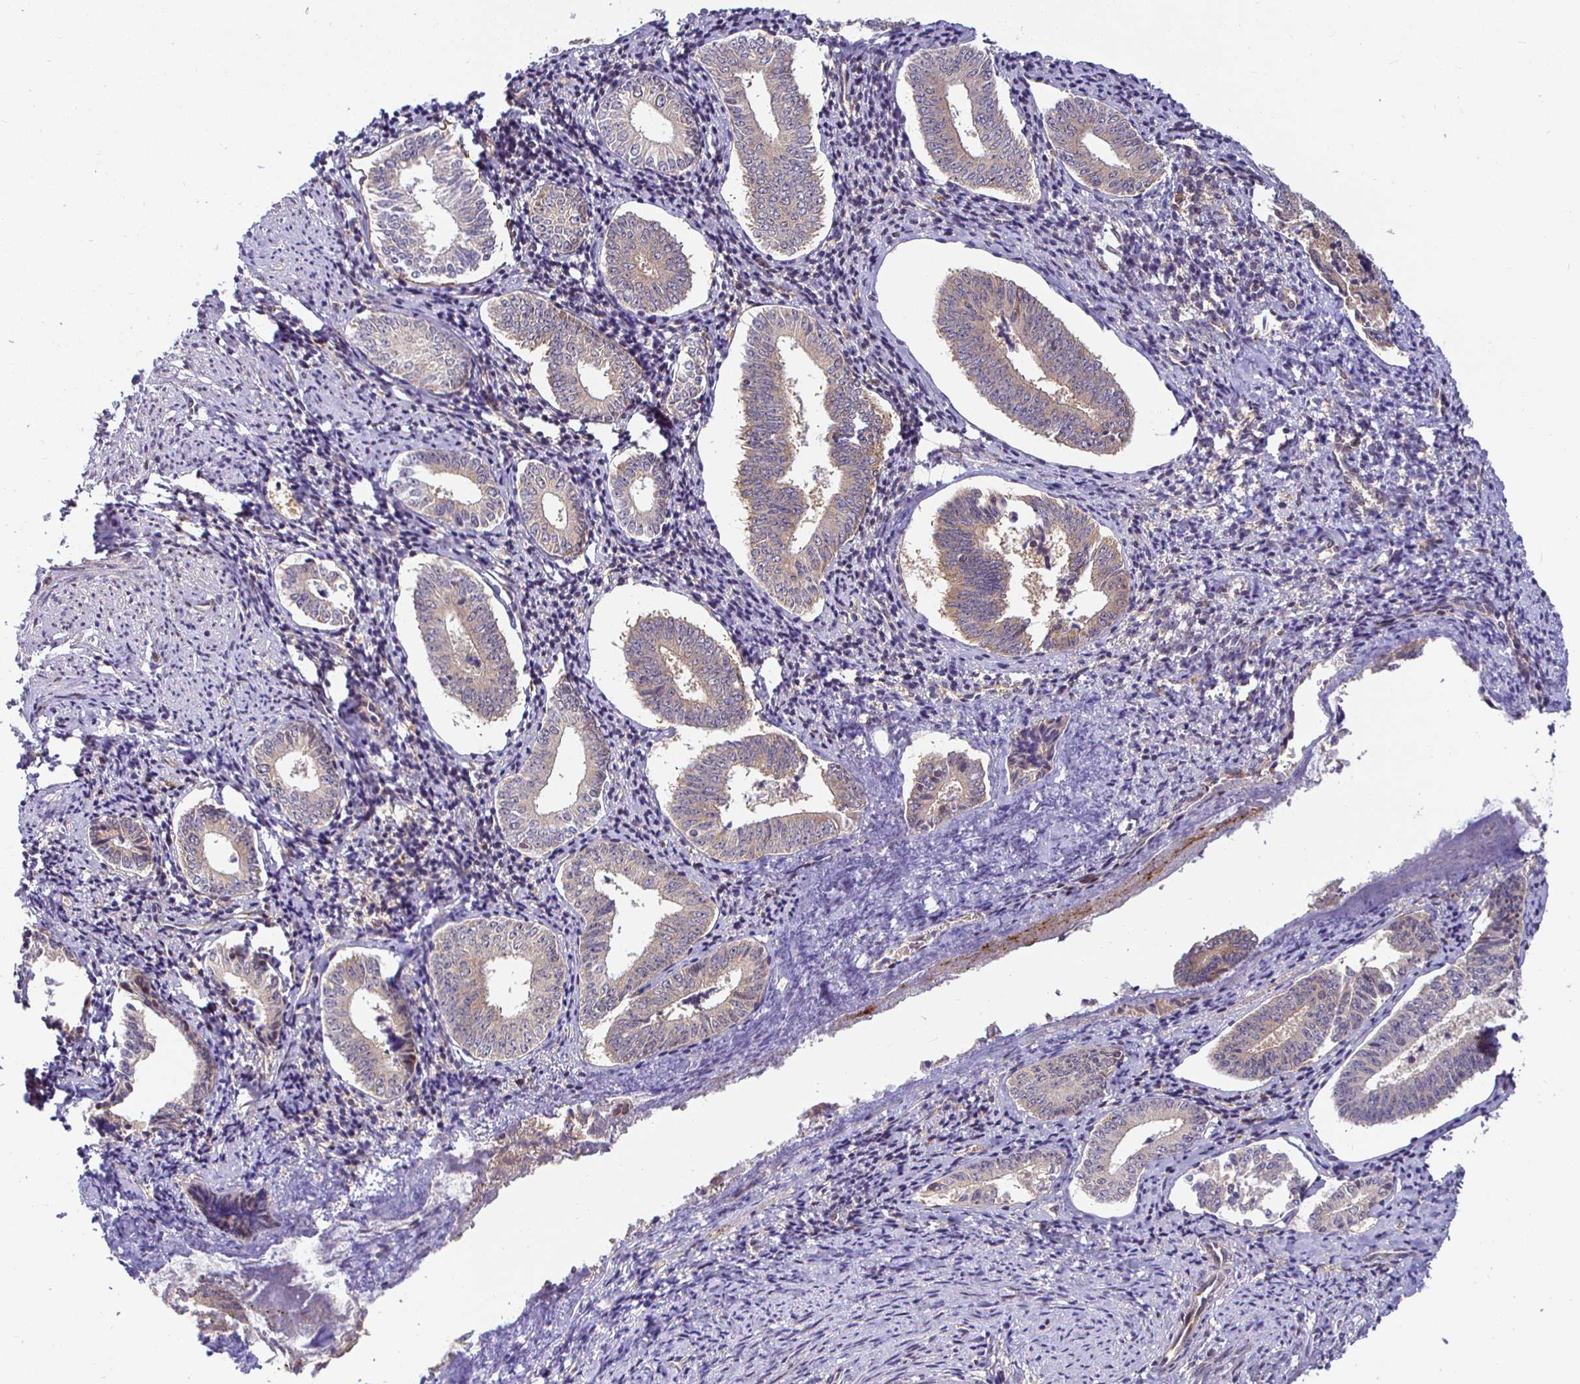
{"staining": {"intensity": "weak", "quantity": "25%-75%", "location": "cytoplasmic/membranous"}, "tissue": "cervical cancer", "cell_type": "Tumor cells", "image_type": "cancer", "snomed": [{"axis": "morphology", "description": "Squamous cell carcinoma, NOS"}, {"axis": "topography", "description": "Cervix"}], "caption": "This is an image of immunohistochemistry (IHC) staining of cervical squamous cell carcinoma, which shows weak staining in the cytoplasmic/membranous of tumor cells.", "gene": "IRAK1", "patient": {"sex": "female", "age": 59}}